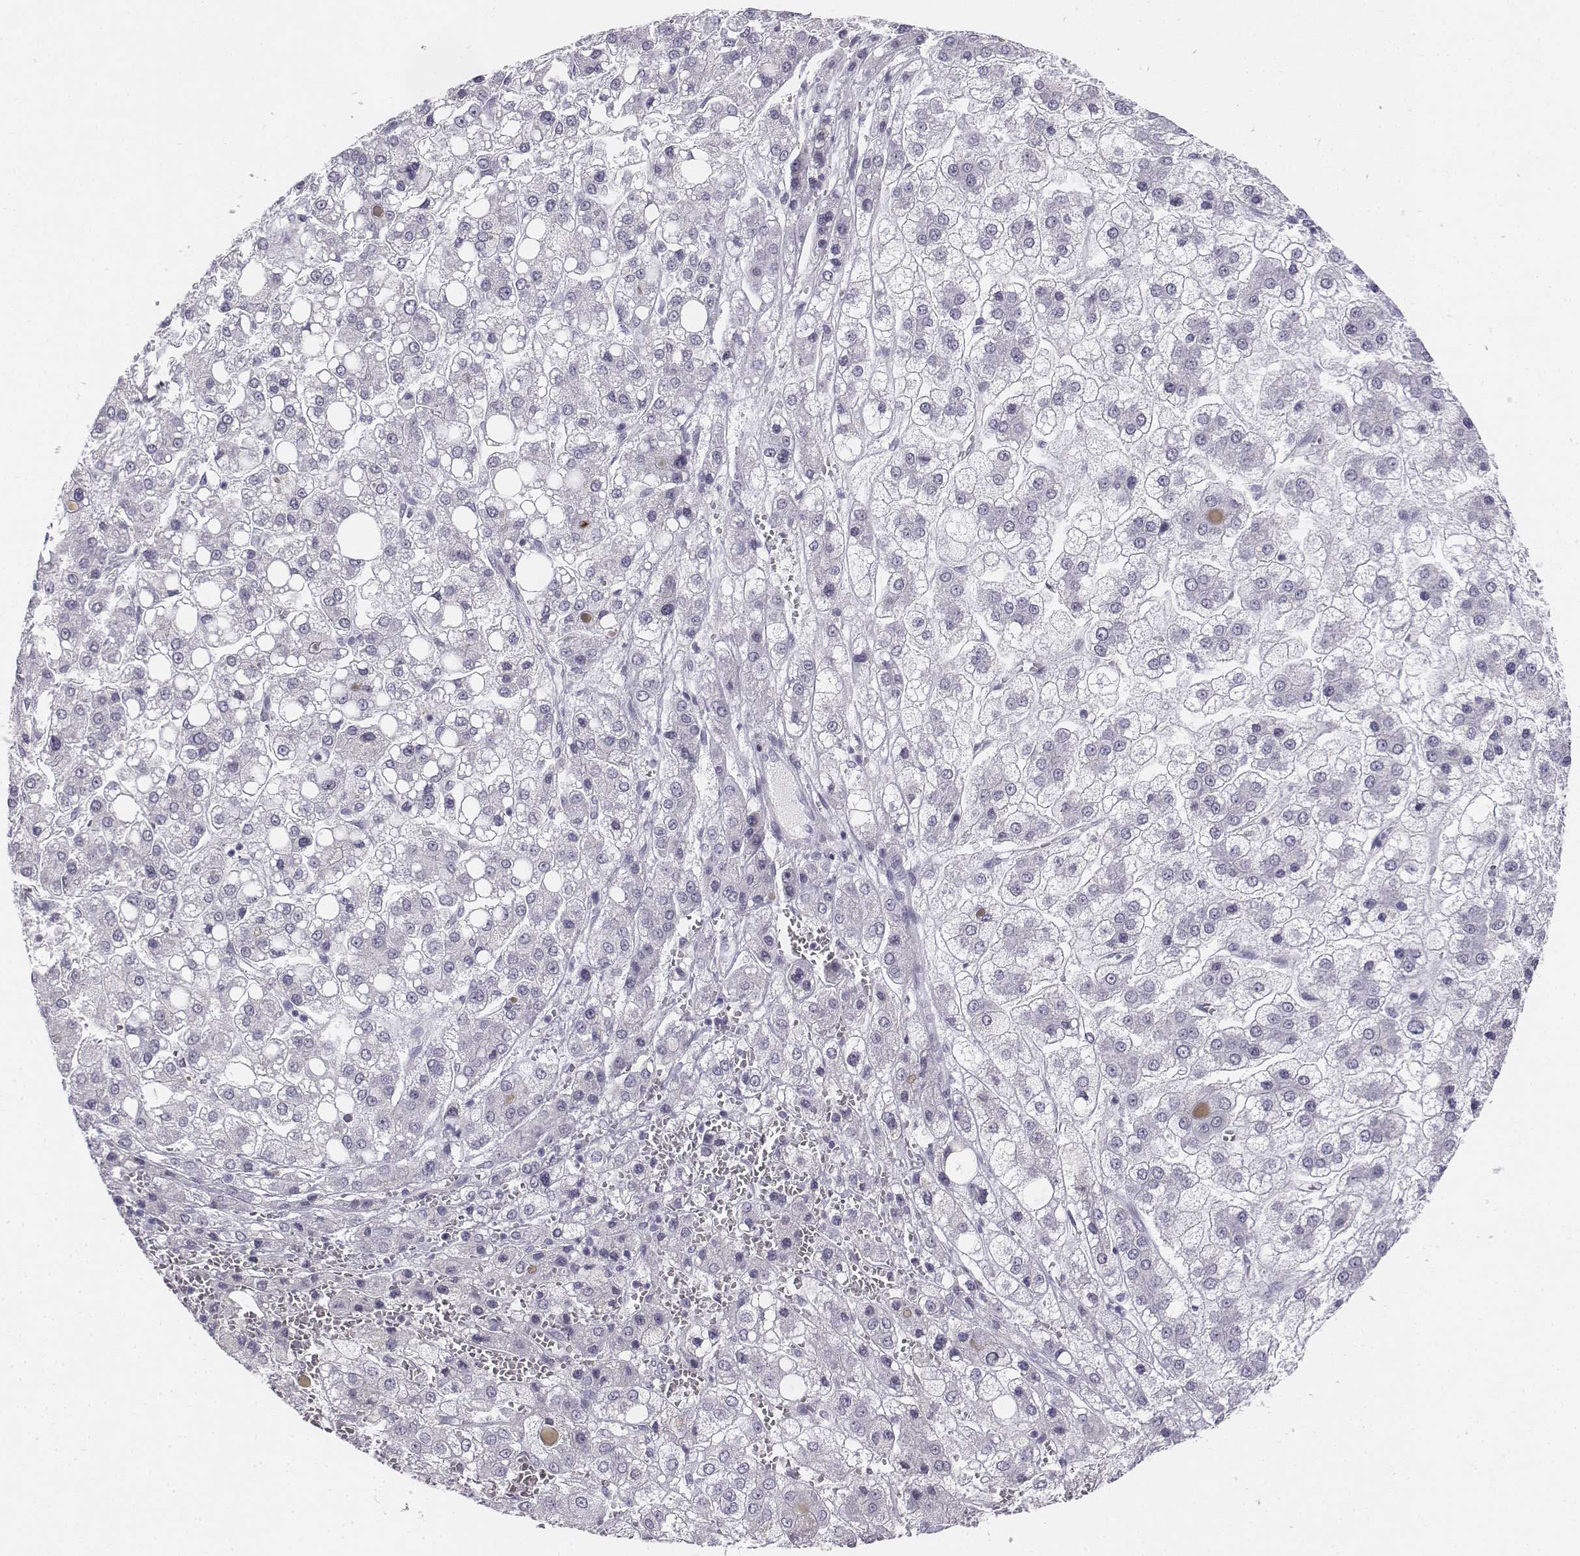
{"staining": {"intensity": "negative", "quantity": "none", "location": "none"}, "tissue": "liver cancer", "cell_type": "Tumor cells", "image_type": "cancer", "snomed": [{"axis": "morphology", "description": "Carcinoma, Hepatocellular, NOS"}, {"axis": "topography", "description": "Liver"}], "caption": "Liver hepatocellular carcinoma stained for a protein using immunohistochemistry exhibits no expression tumor cells.", "gene": "TH", "patient": {"sex": "male", "age": 73}}